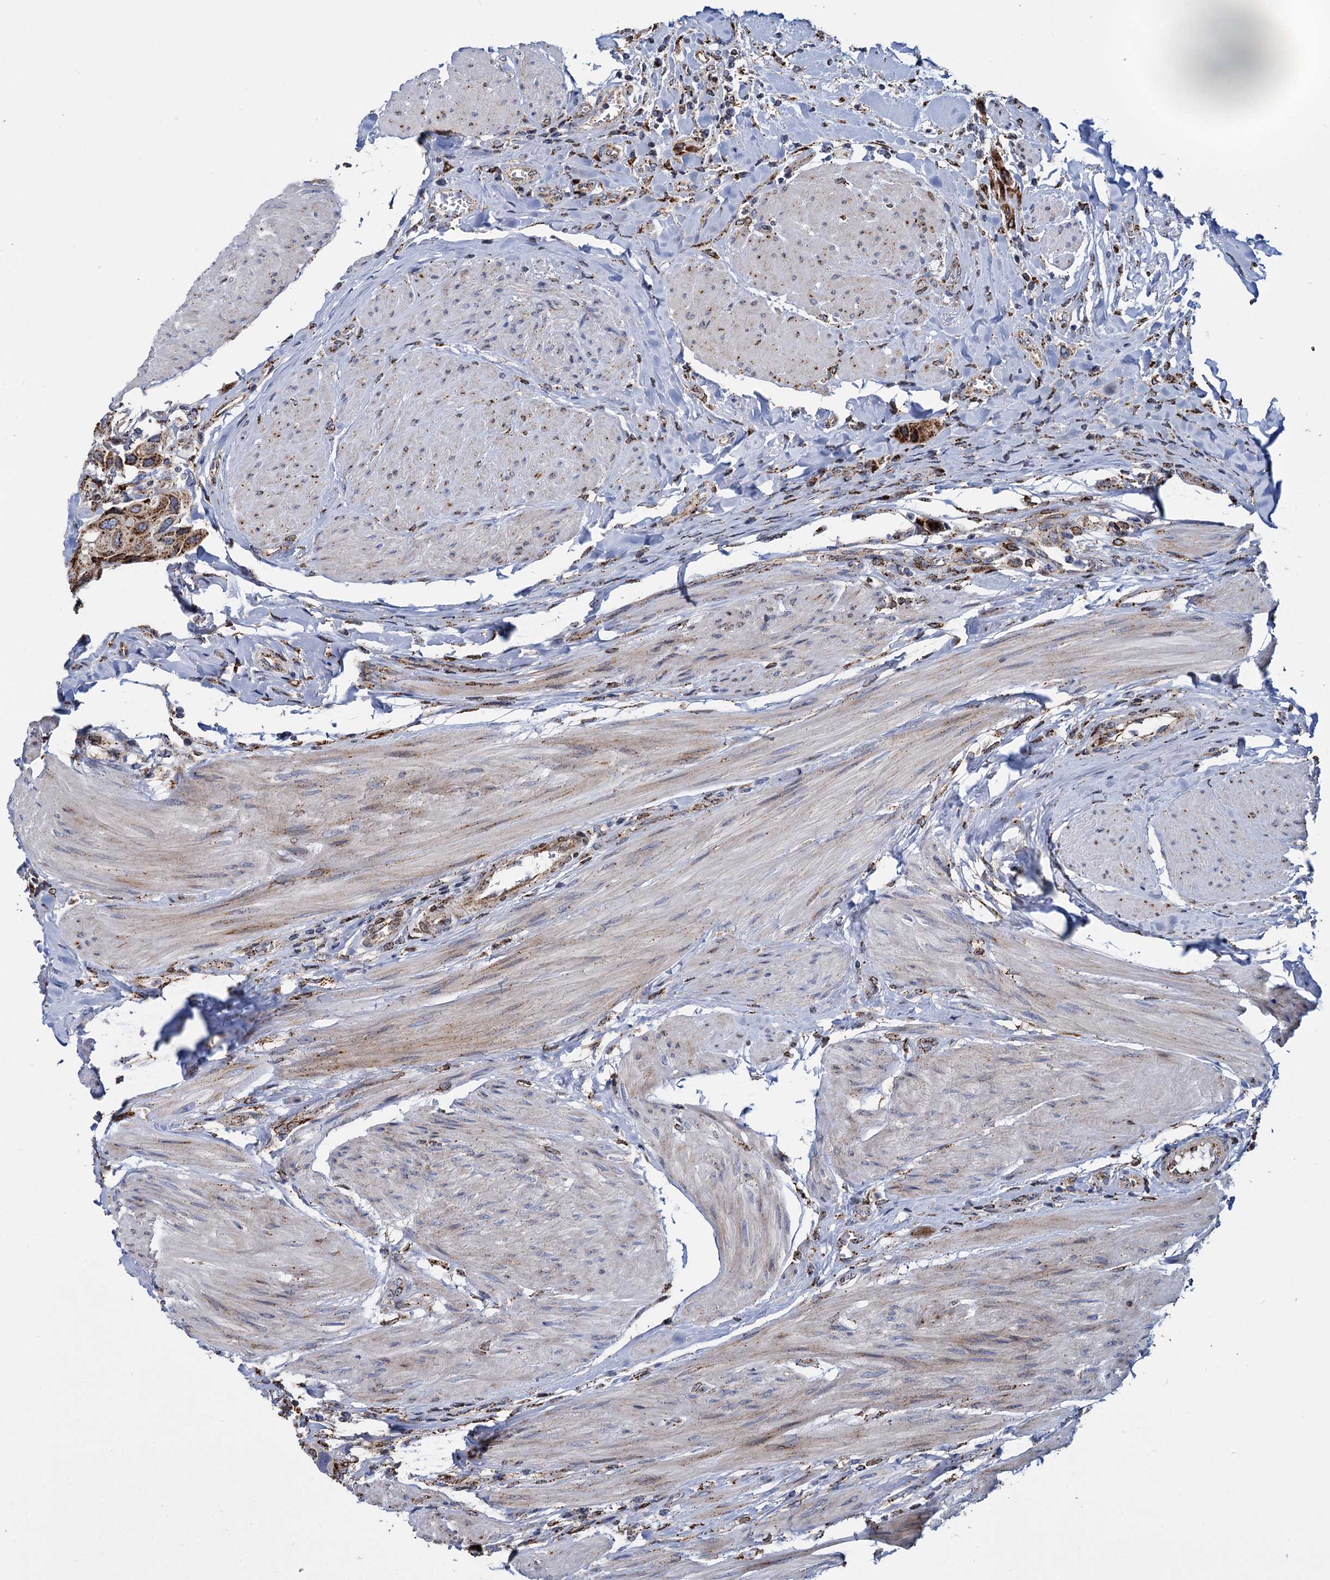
{"staining": {"intensity": "moderate", "quantity": ">75%", "location": "cytoplasmic/membranous"}, "tissue": "urothelial cancer", "cell_type": "Tumor cells", "image_type": "cancer", "snomed": [{"axis": "morphology", "description": "Urothelial carcinoma, High grade"}, {"axis": "topography", "description": "Urinary bladder"}], "caption": "Human urothelial carcinoma (high-grade) stained for a protein (brown) exhibits moderate cytoplasmic/membranous positive staining in approximately >75% of tumor cells.", "gene": "SUPT20H", "patient": {"sex": "male", "age": 50}}